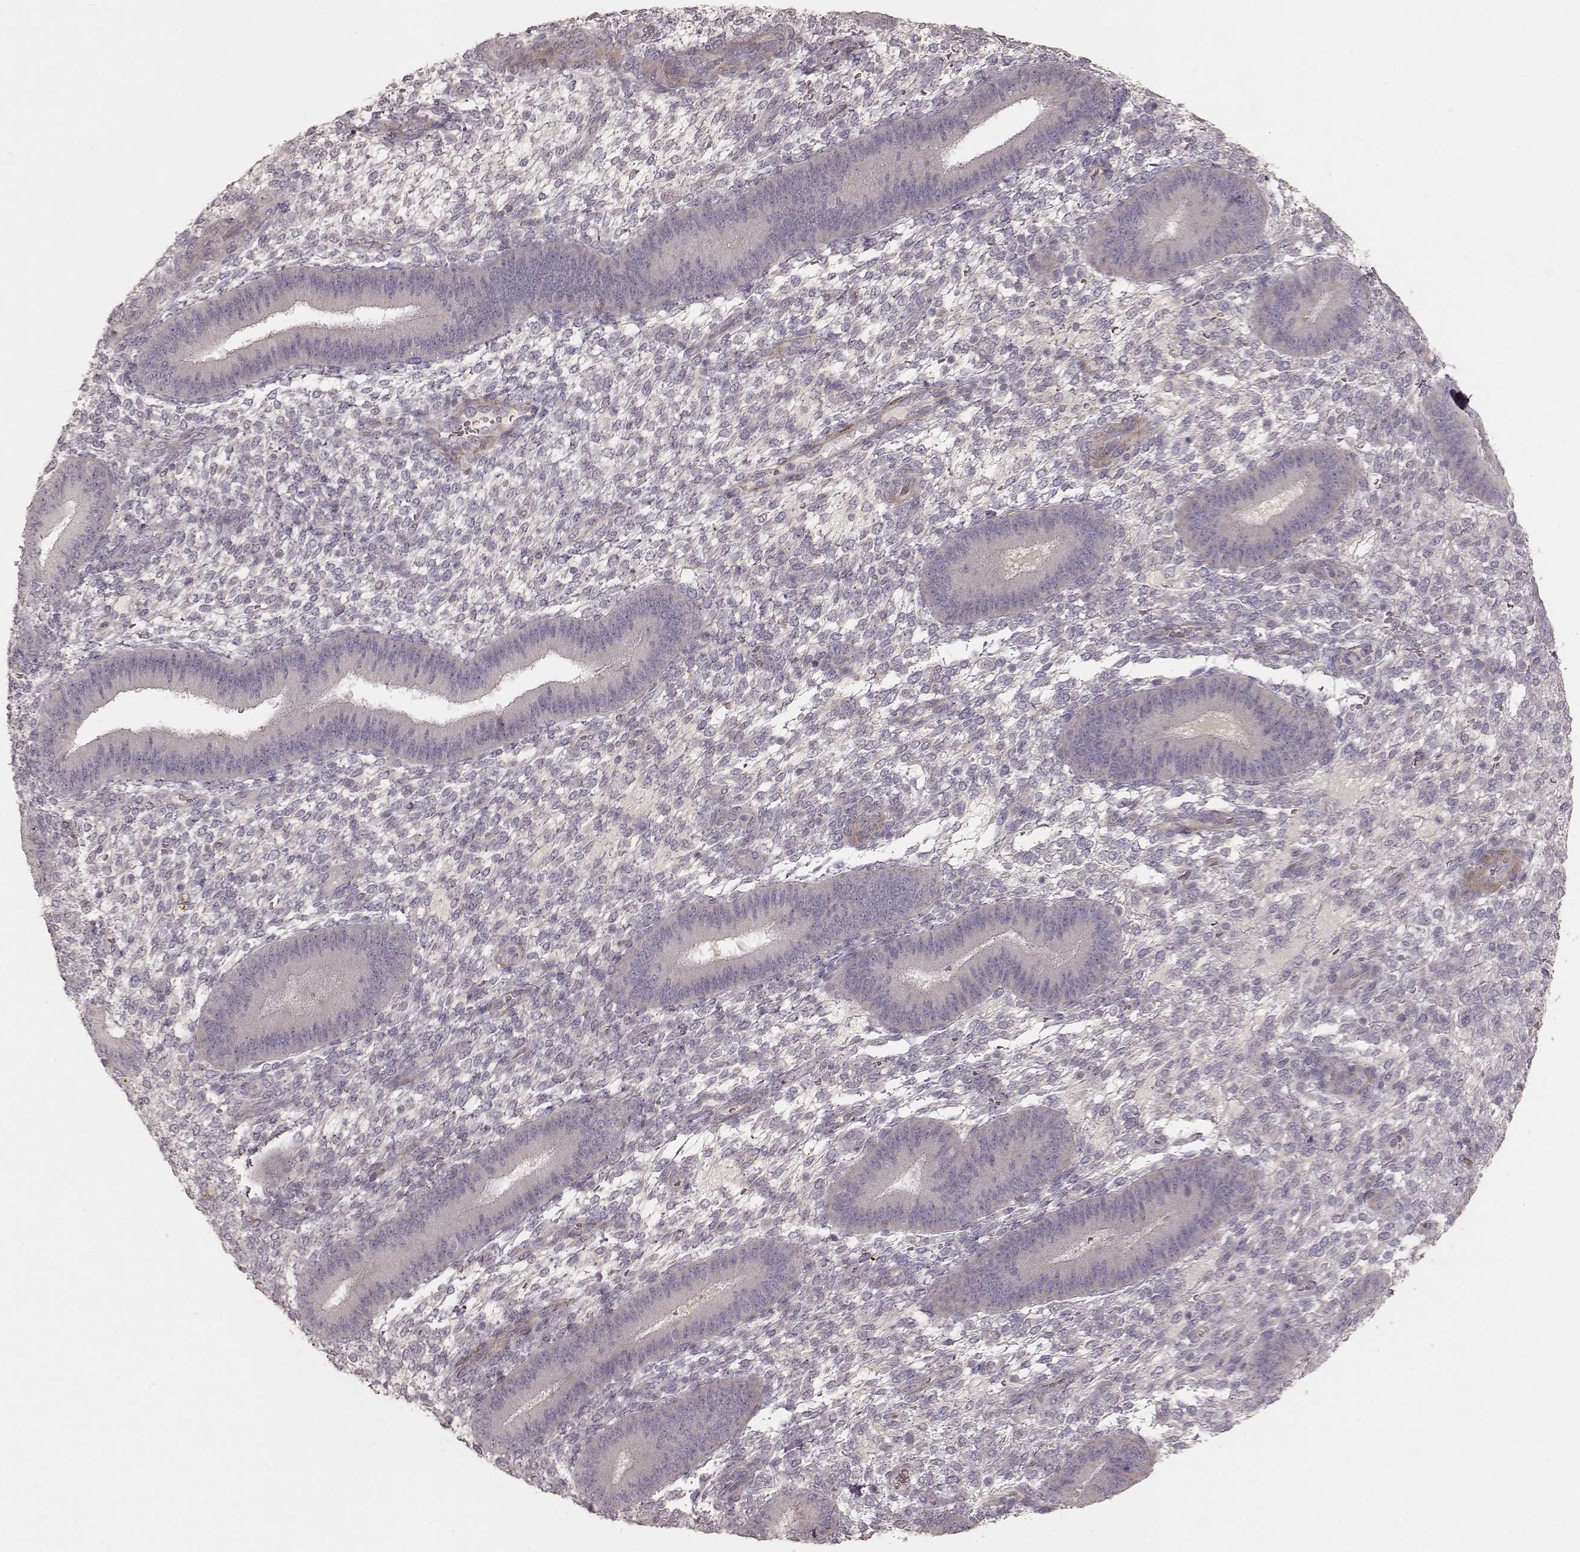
{"staining": {"intensity": "negative", "quantity": "none", "location": "none"}, "tissue": "endometrium", "cell_type": "Cells in endometrial stroma", "image_type": "normal", "snomed": [{"axis": "morphology", "description": "Normal tissue, NOS"}, {"axis": "topography", "description": "Endometrium"}], "caption": "Protein analysis of benign endometrium displays no significant positivity in cells in endometrial stroma.", "gene": "KCNJ9", "patient": {"sex": "female", "age": 39}}